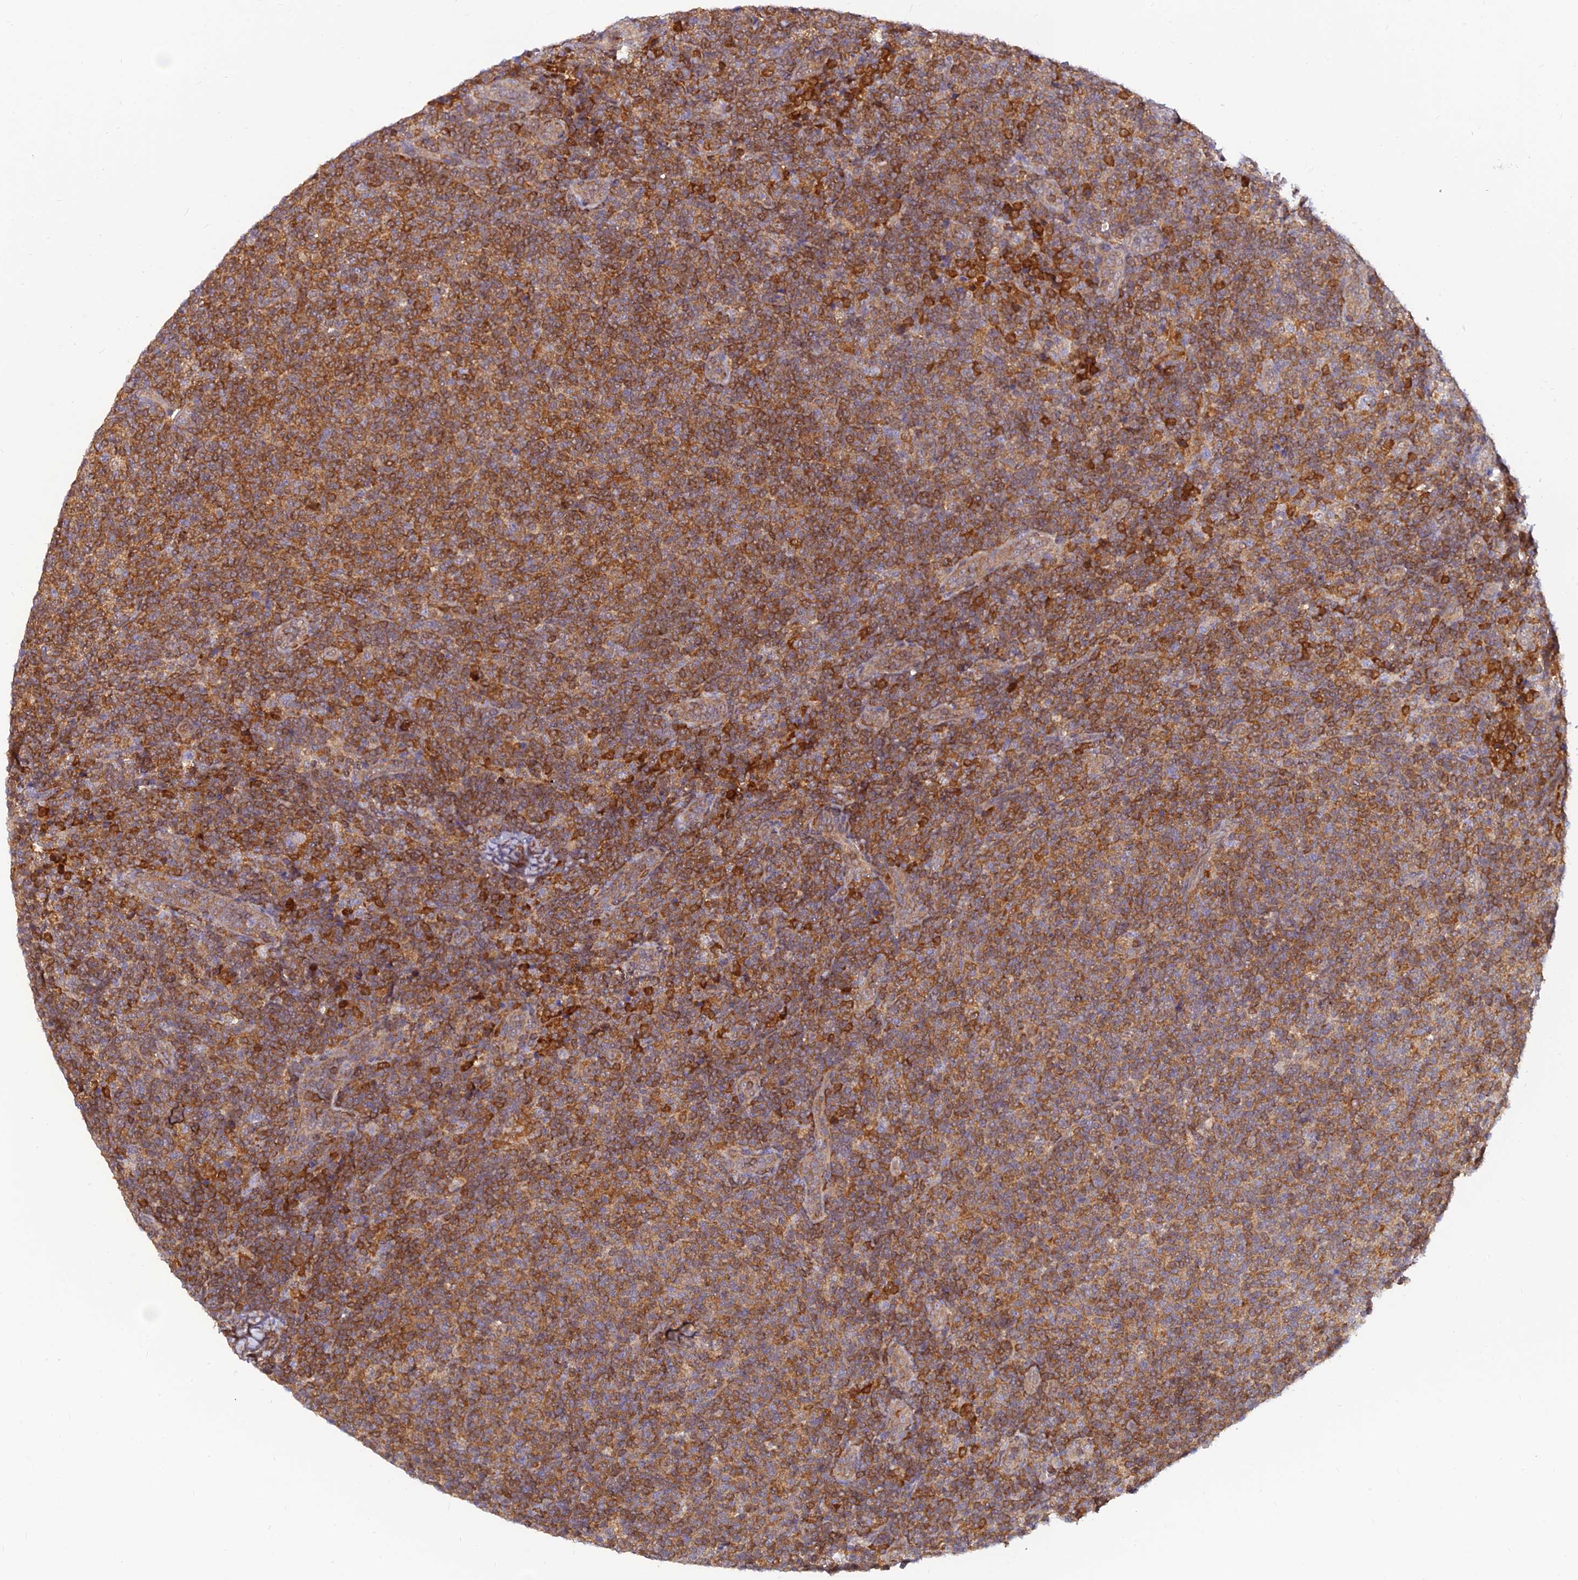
{"staining": {"intensity": "moderate", "quantity": ">75%", "location": "cytoplasmic/membranous"}, "tissue": "lymphoma", "cell_type": "Tumor cells", "image_type": "cancer", "snomed": [{"axis": "morphology", "description": "Malignant lymphoma, non-Hodgkin's type, Low grade"}, {"axis": "topography", "description": "Lymph node"}], "caption": "Protein staining by immunohistochemistry (IHC) demonstrates moderate cytoplasmic/membranous expression in approximately >75% of tumor cells in malignant lymphoma, non-Hodgkin's type (low-grade).", "gene": "LYSMD2", "patient": {"sex": "male", "age": 66}}